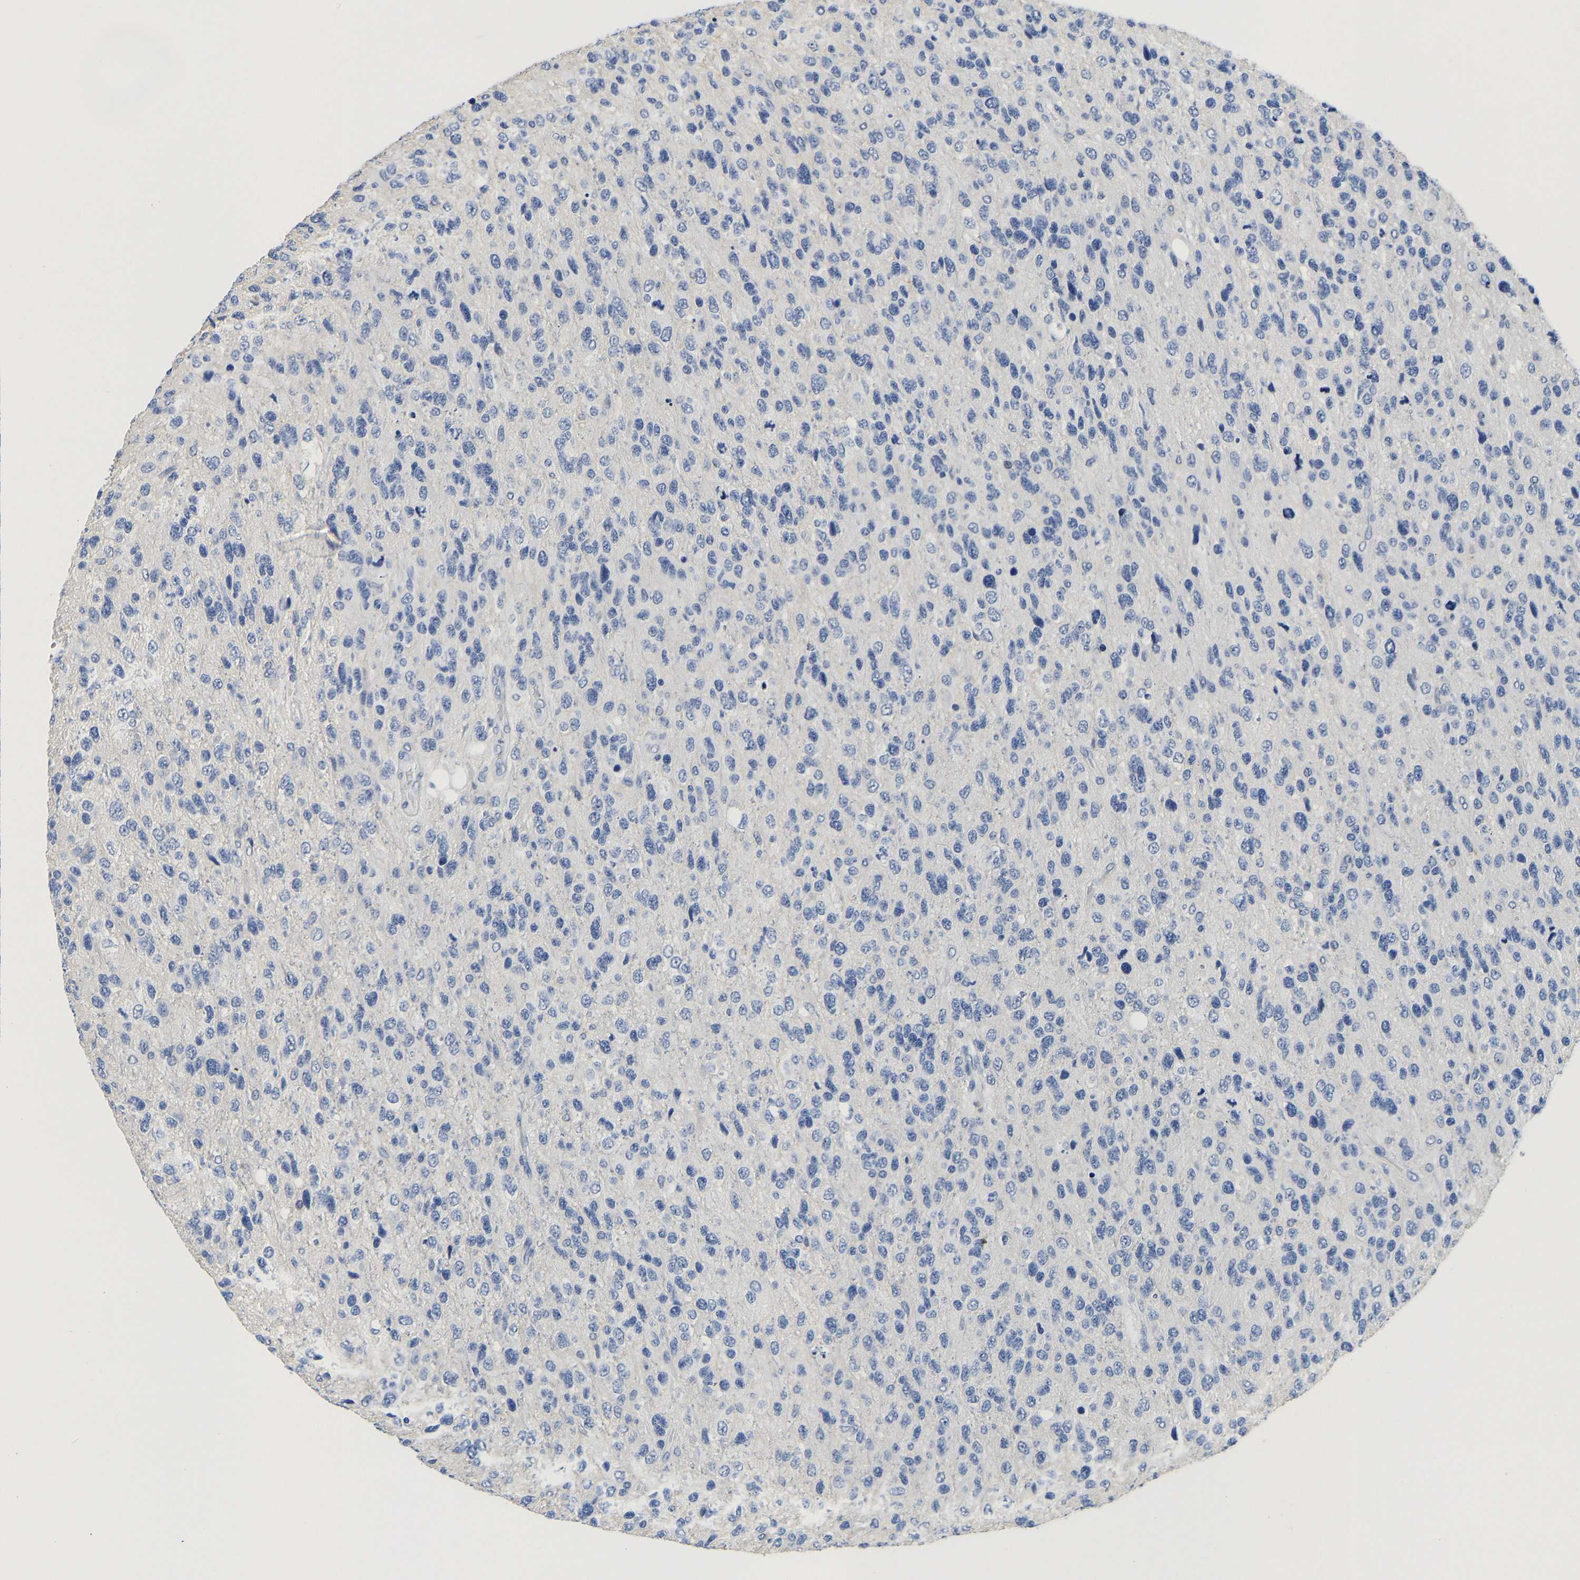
{"staining": {"intensity": "negative", "quantity": "none", "location": "none"}, "tissue": "glioma", "cell_type": "Tumor cells", "image_type": "cancer", "snomed": [{"axis": "morphology", "description": "Glioma, malignant, High grade"}, {"axis": "topography", "description": "Brain"}], "caption": "Immunohistochemical staining of high-grade glioma (malignant) shows no significant staining in tumor cells. (Stains: DAB immunohistochemistry (IHC) with hematoxylin counter stain, Microscopy: brightfield microscopy at high magnification).", "gene": "PCK2", "patient": {"sex": "female", "age": 58}}